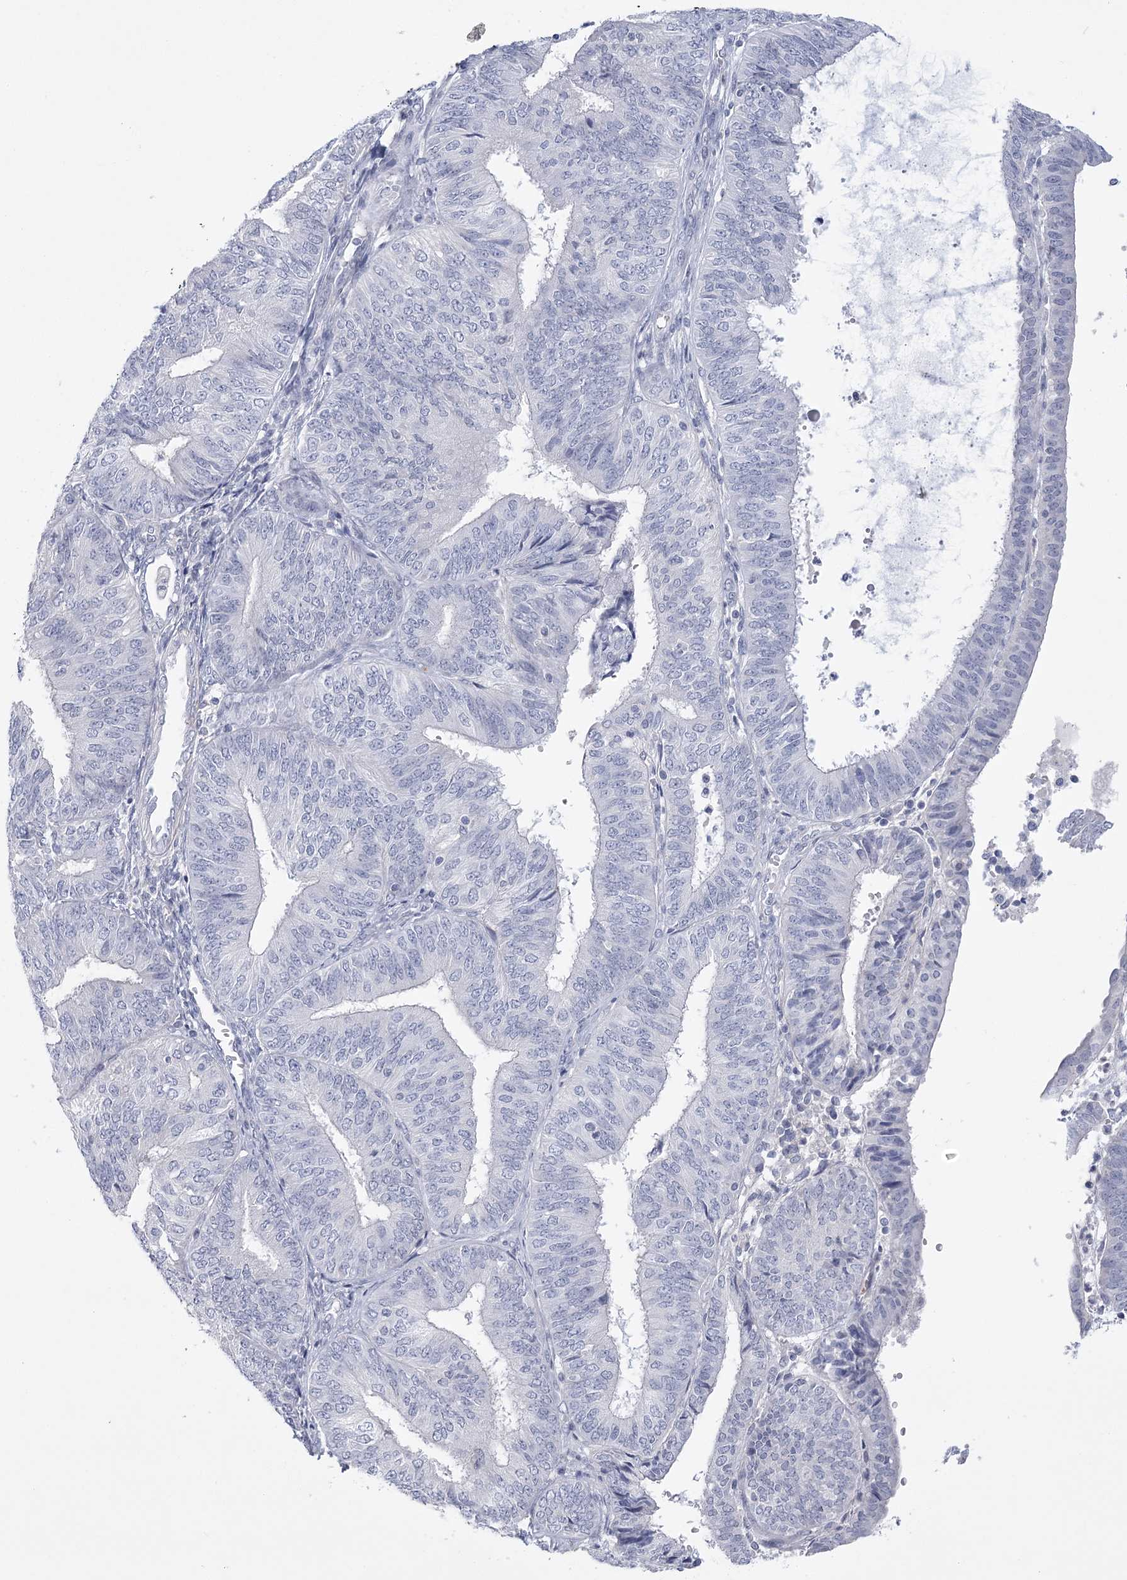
{"staining": {"intensity": "negative", "quantity": "none", "location": "none"}, "tissue": "endometrial cancer", "cell_type": "Tumor cells", "image_type": "cancer", "snomed": [{"axis": "morphology", "description": "Adenocarcinoma, NOS"}, {"axis": "topography", "description": "Endometrium"}], "caption": "Tumor cells show no significant expression in adenocarcinoma (endometrial).", "gene": "FAM76B", "patient": {"sex": "female", "age": 58}}